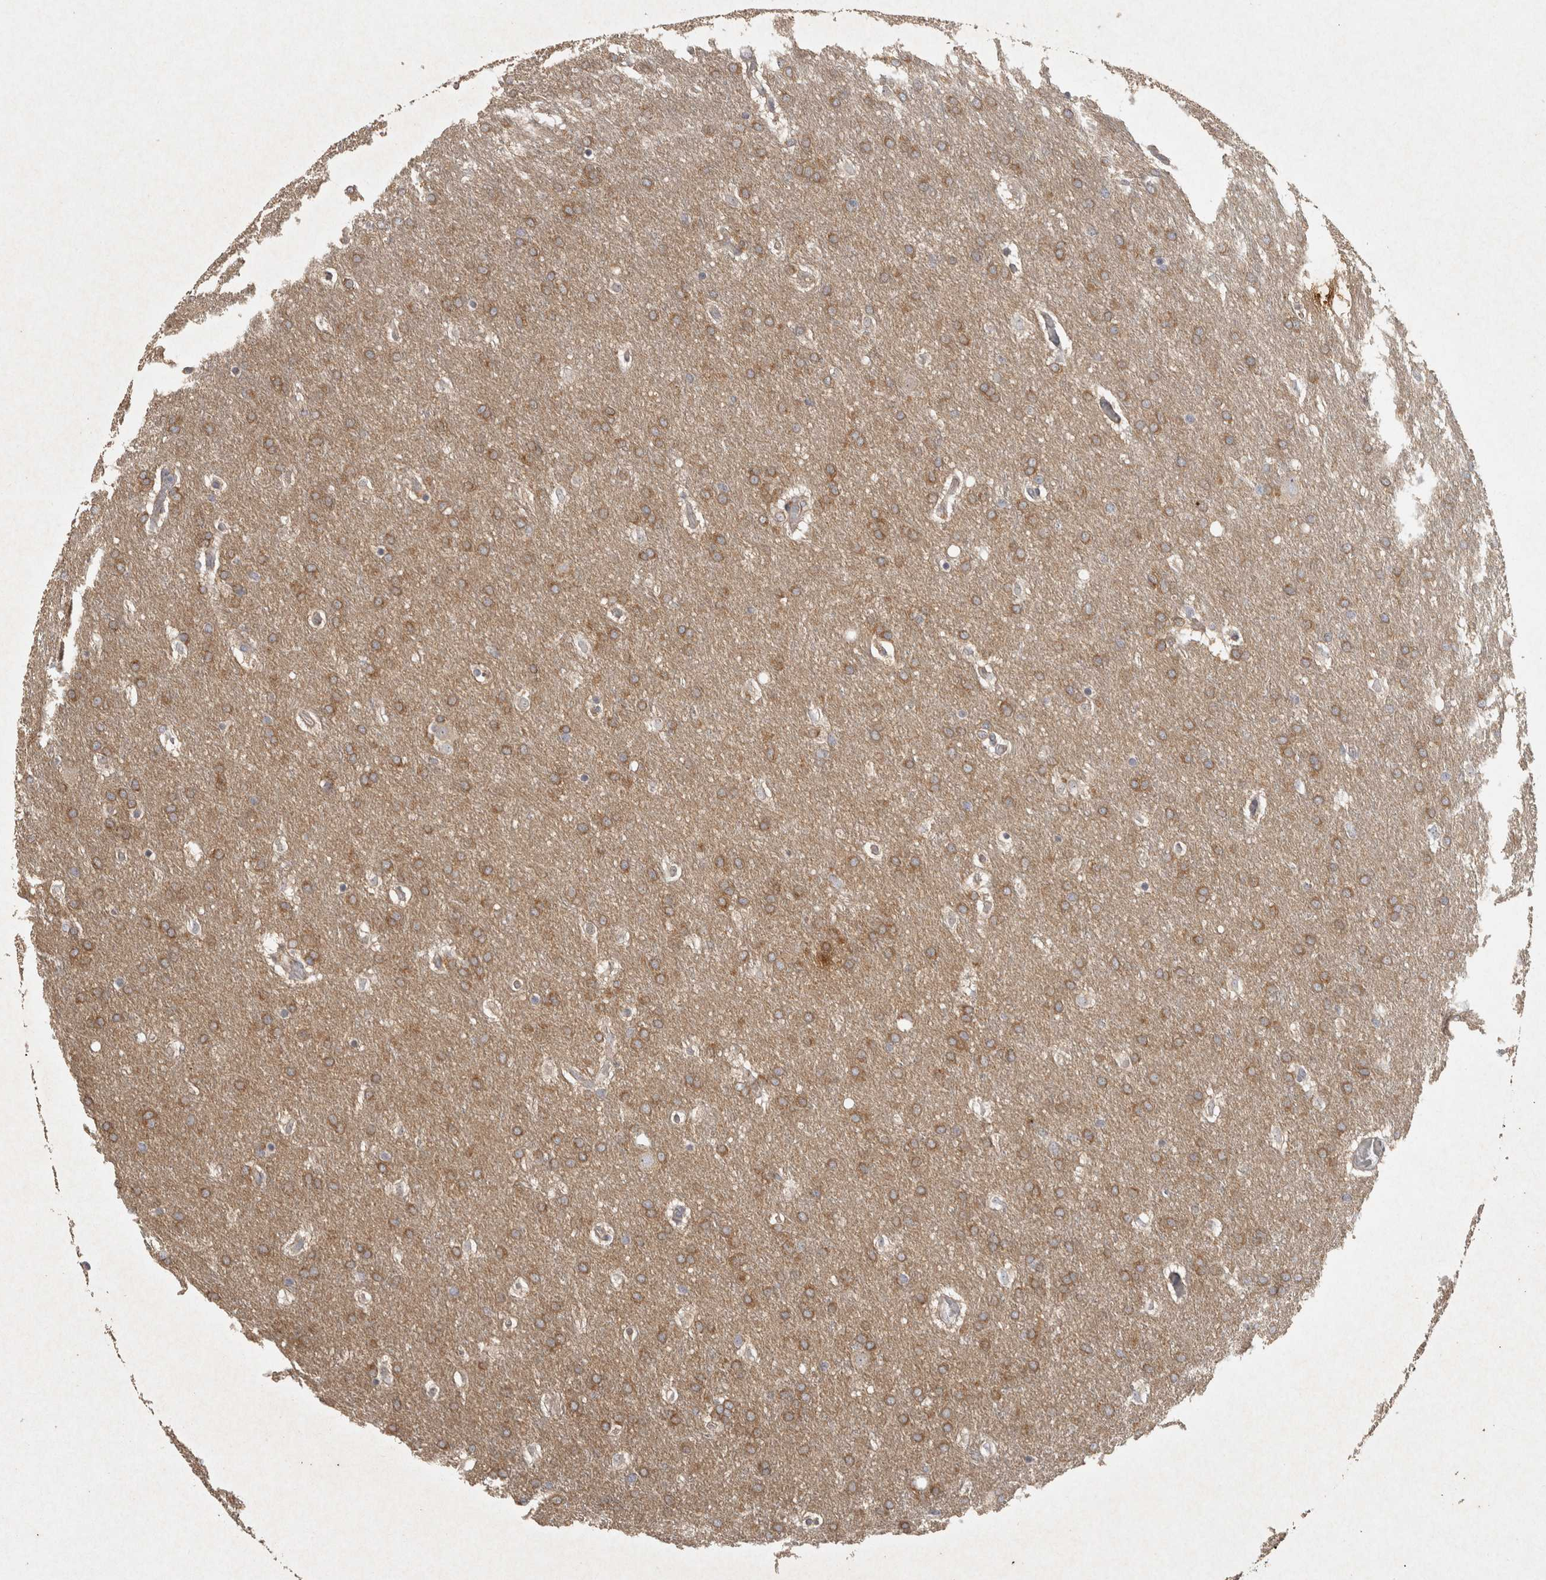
{"staining": {"intensity": "moderate", "quantity": ">75%", "location": "cytoplasmic/membranous"}, "tissue": "glioma", "cell_type": "Tumor cells", "image_type": "cancer", "snomed": [{"axis": "morphology", "description": "Glioma, malignant, Low grade"}, {"axis": "topography", "description": "Brain"}], "caption": "Moderate cytoplasmic/membranous positivity is appreciated in about >75% of tumor cells in malignant glioma (low-grade).", "gene": "OSTN", "patient": {"sex": "female", "age": 37}}